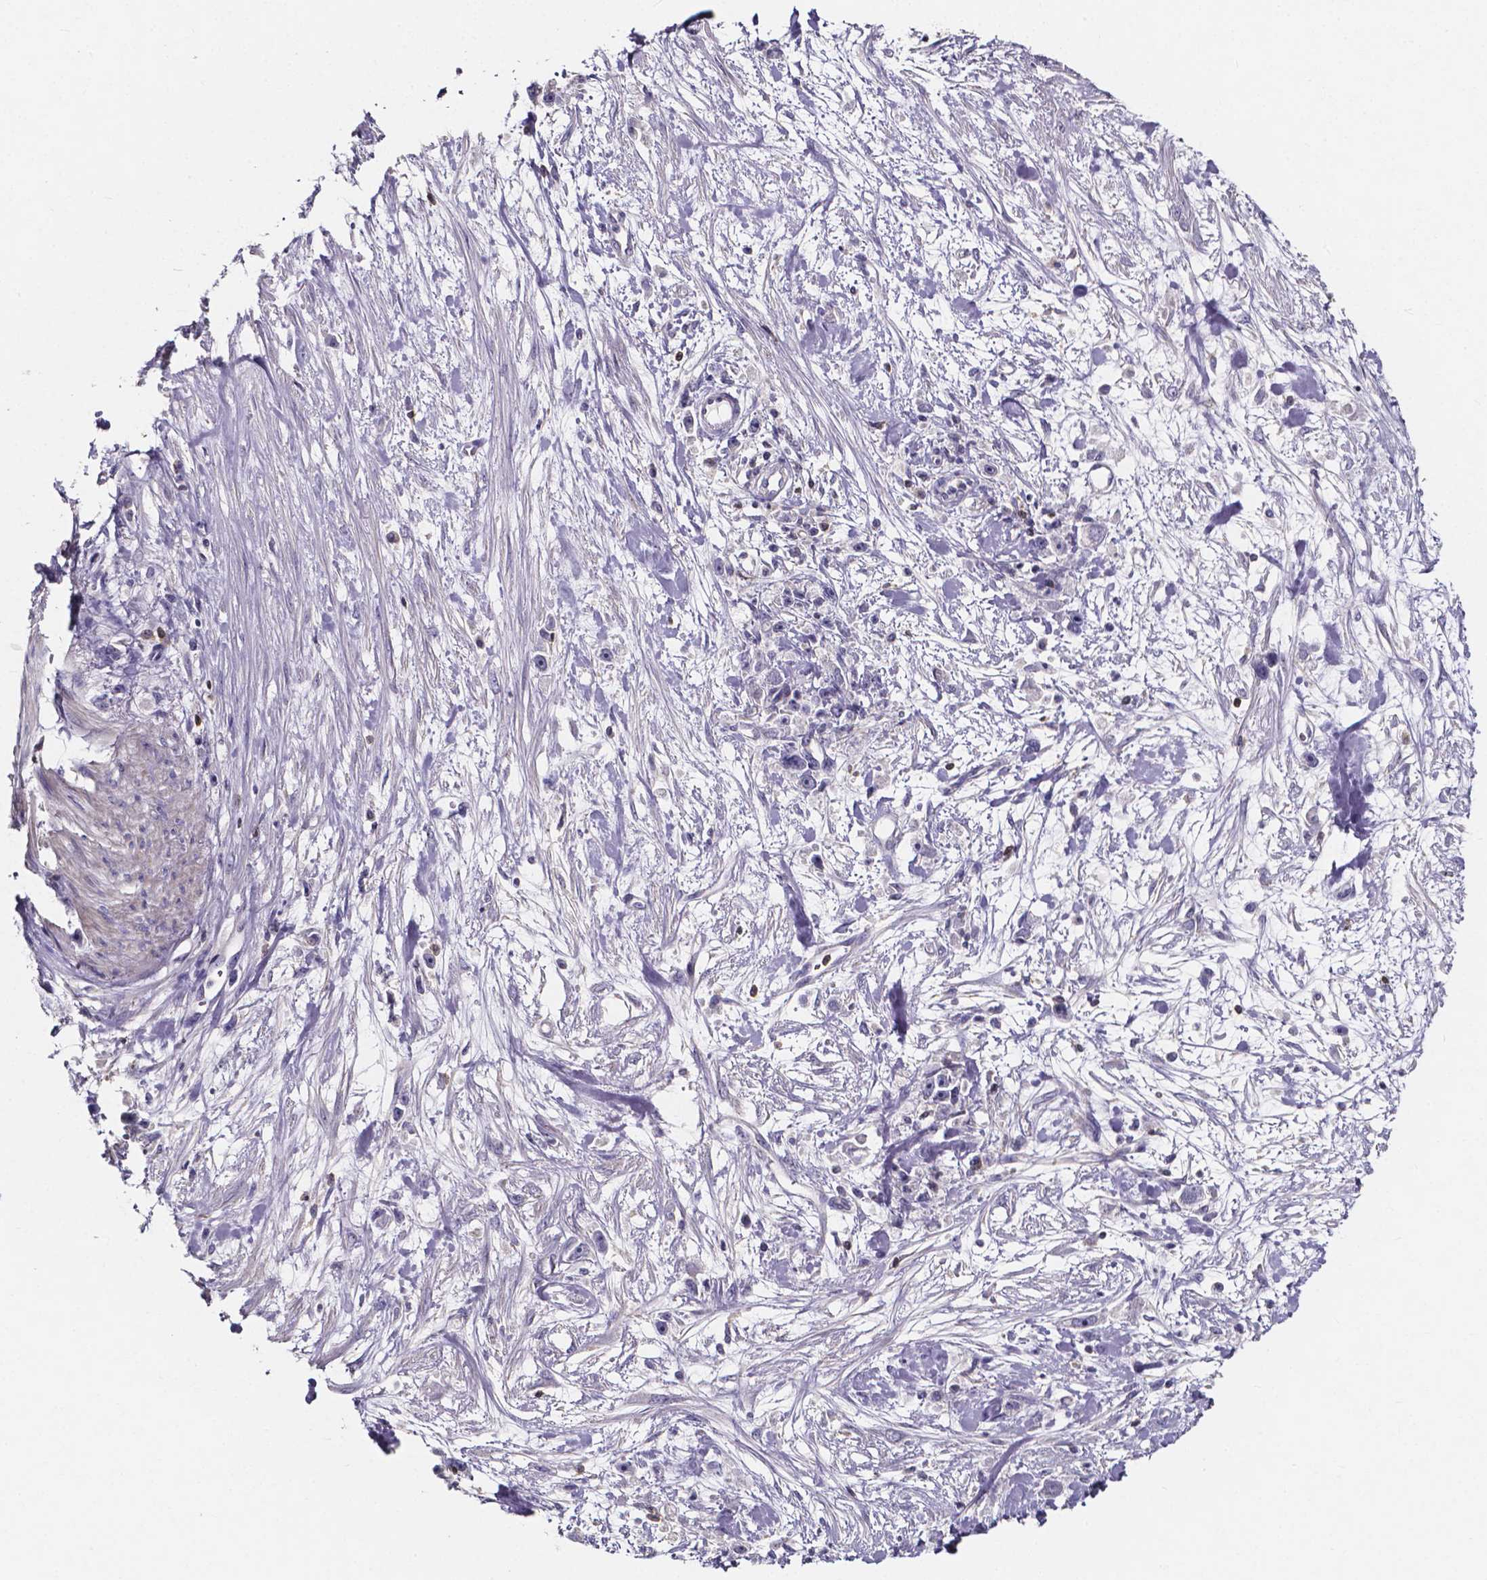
{"staining": {"intensity": "negative", "quantity": "none", "location": "none"}, "tissue": "stomach cancer", "cell_type": "Tumor cells", "image_type": "cancer", "snomed": [{"axis": "morphology", "description": "Adenocarcinoma, NOS"}, {"axis": "topography", "description": "Stomach"}], "caption": "The micrograph demonstrates no staining of tumor cells in adenocarcinoma (stomach).", "gene": "THEMIS", "patient": {"sex": "female", "age": 59}}